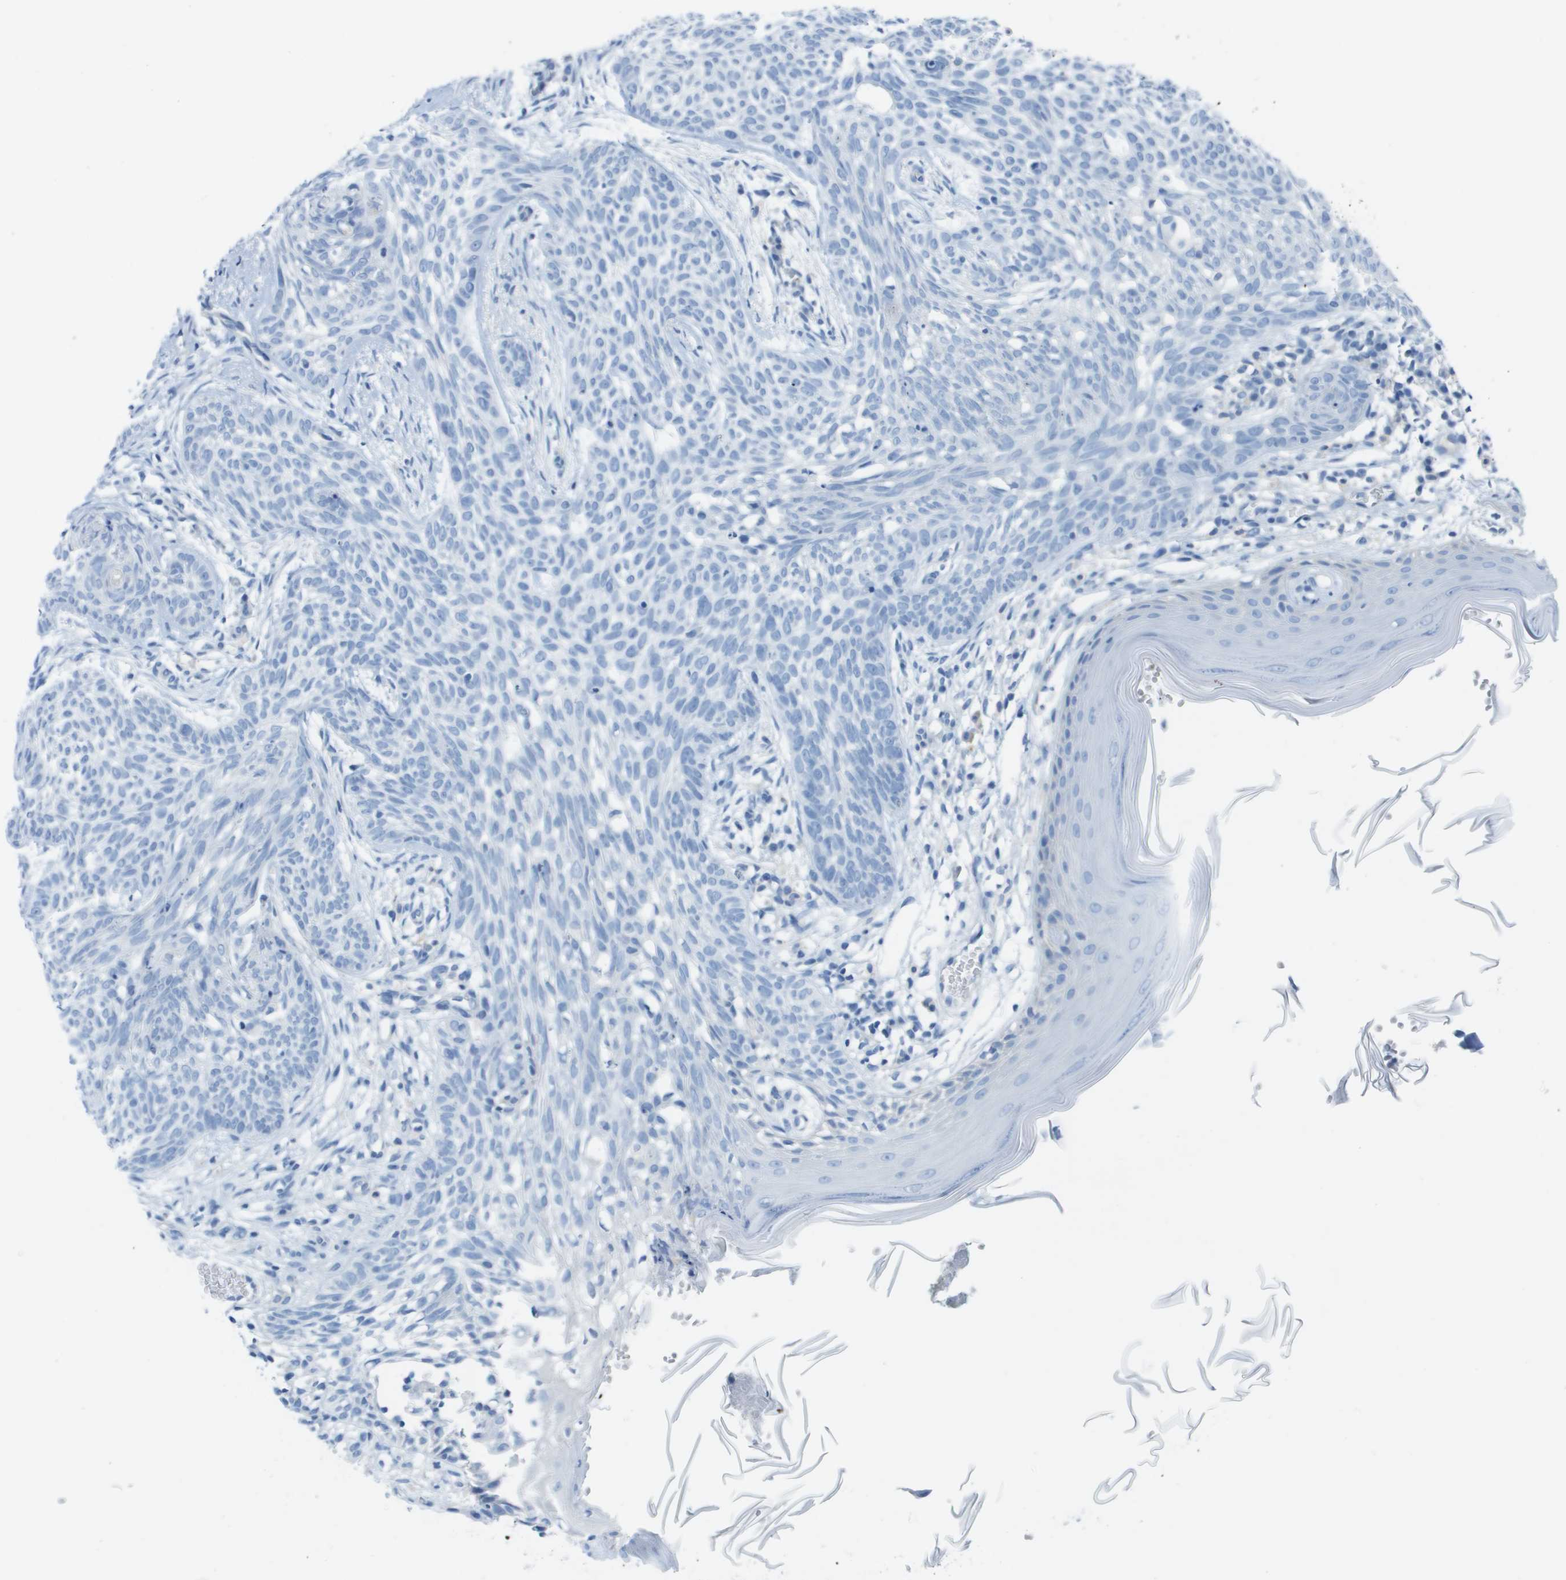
{"staining": {"intensity": "negative", "quantity": "none", "location": "none"}, "tissue": "skin cancer", "cell_type": "Tumor cells", "image_type": "cancer", "snomed": [{"axis": "morphology", "description": "Basal cell carcinoma"}, {"axis": "topography", "description": "Skin"}], "caption": "Immunohistochemistry micrograph of human basal cell carcinoma (skin) stained for a protein (brown), which reveals no positivity in tumor cells.", "gene": "CD46", "patient": {"sex": "female", "age": 59}}